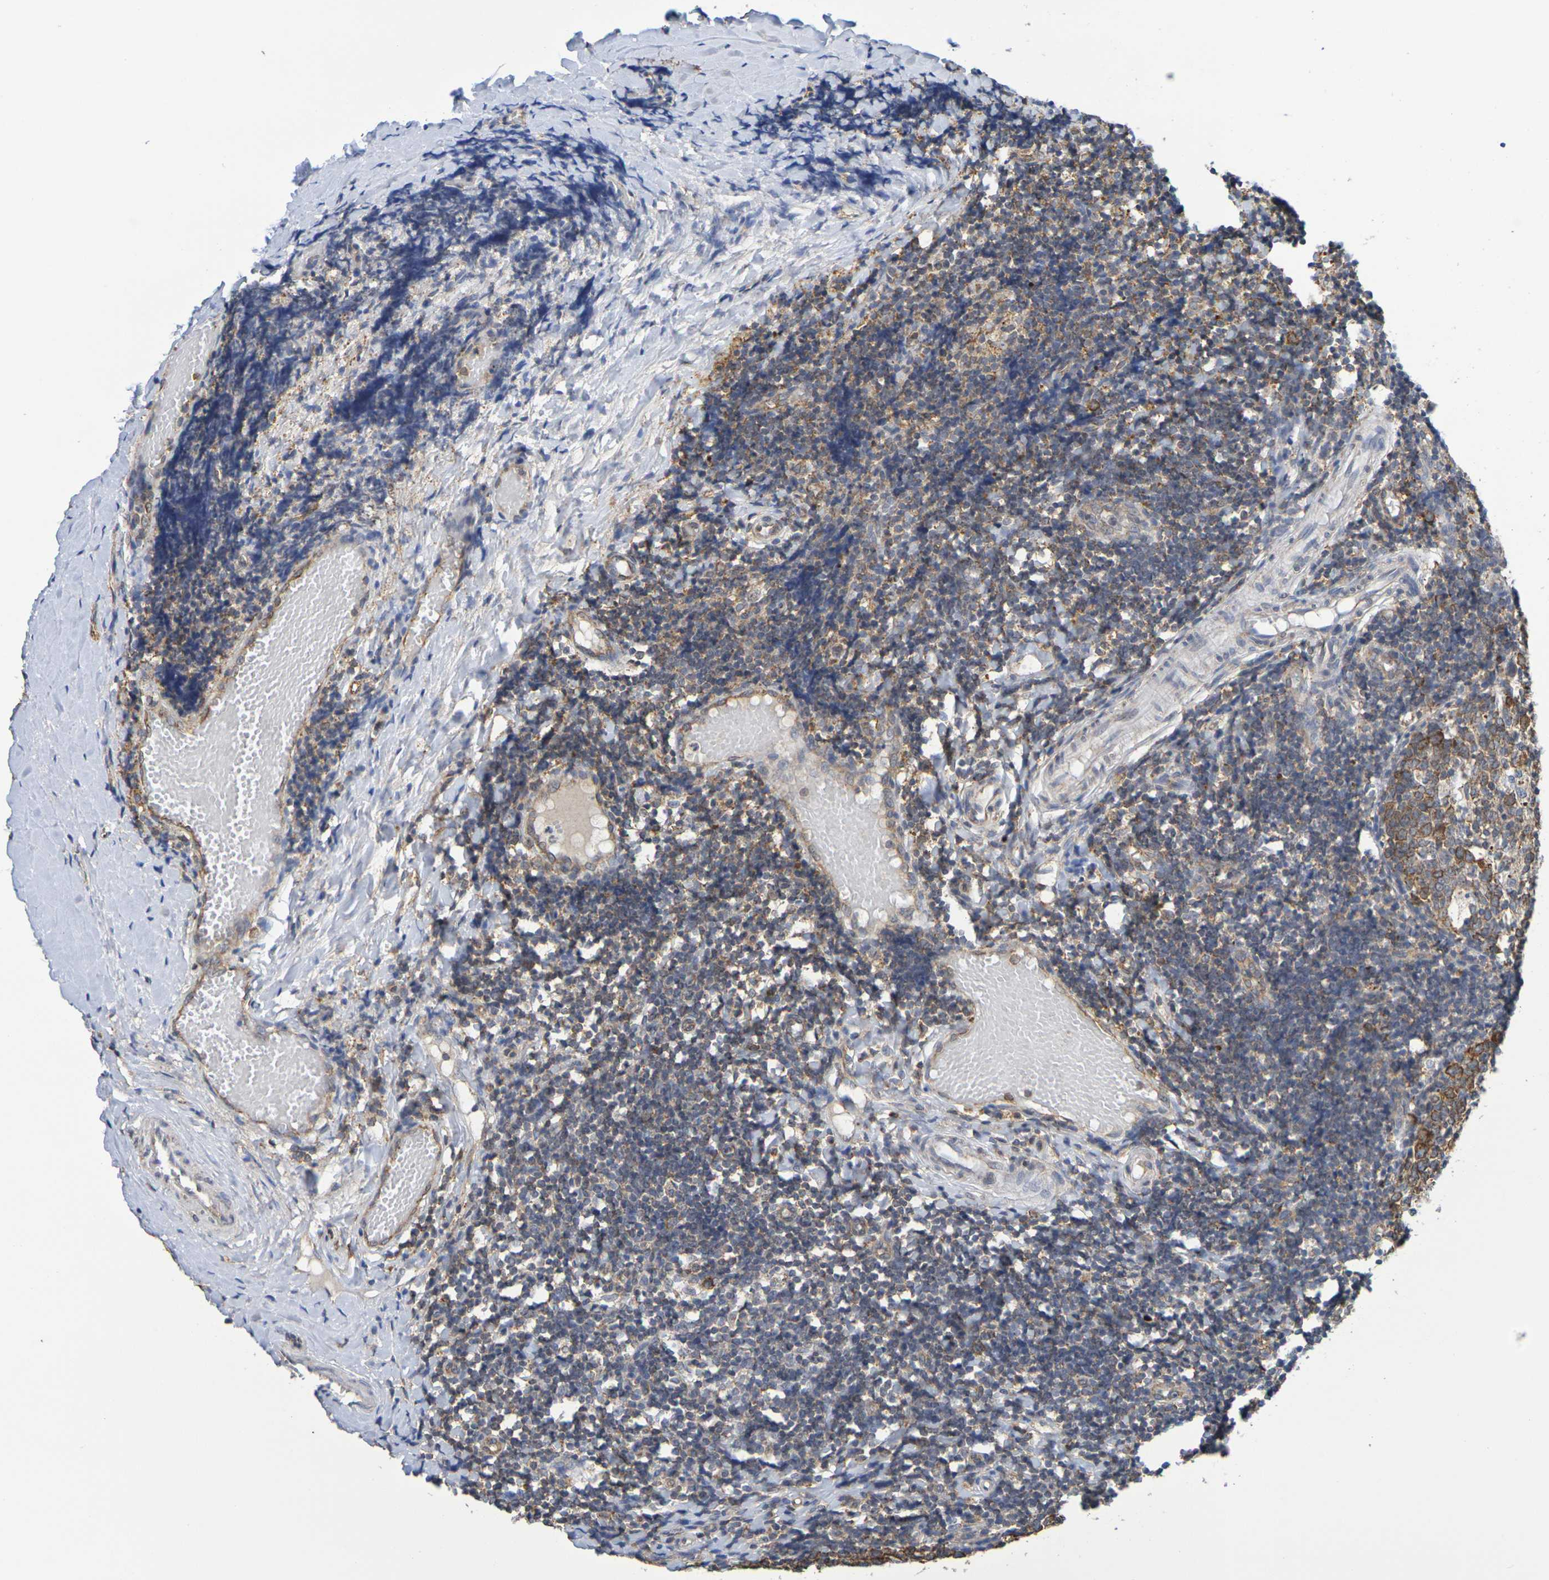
{"staining": {"intensity": "strong", "quantity": "25%-75%", "location": "cytoplasmic/membranous"}, "tissue": "tonsil", "cell_type": "Germinal center cells", "image_type": "normal", "snomed": [{"axis": "morphology", "description": "Normal tissue, NOS"}, {"axis": "topography", "description": "Tonsil"}], "caption": "IHC image of unremarkable human tonsil stained for a protein (brown), which demonstrates high levels of strong cytoplasmic/membranous staining in approximately 25%-75% of germinal center cells.", "gene": "CHRNB1", "patient": {"sex": "female", "age": 19}}